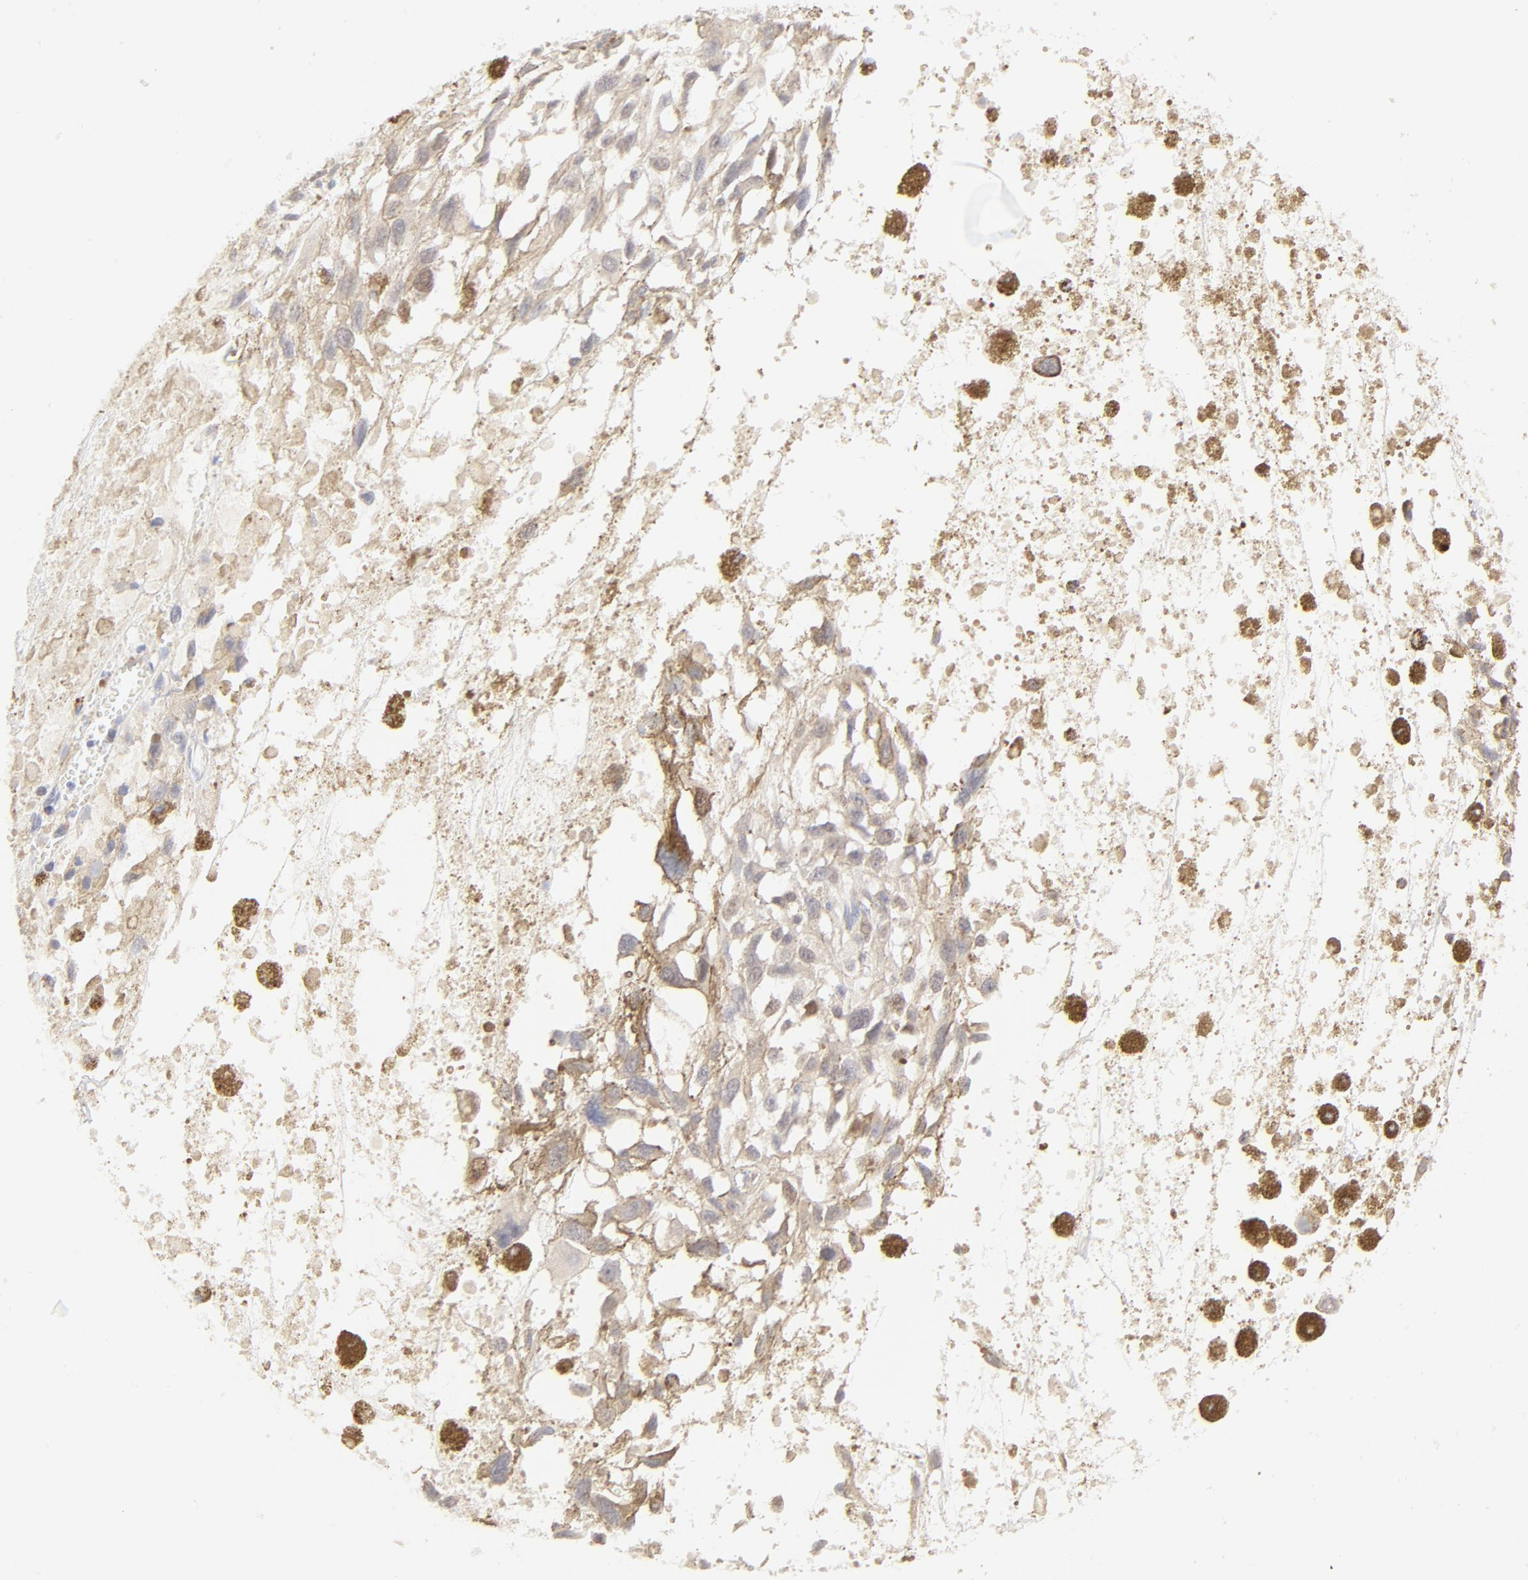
{"staining": {"intensity": "weak", "quantity": "<25%", "location": "cytoplasmic/membranous"}, "tissue": "melanoma", "cell_type": "Tumor cells", "image_type": "cancer", "snomed": [{"axis": "morphology", "description": "Malignant melanoma, Metastatic site"}, {"axis": "topography", "description": "Lymph node"}], "caption": "Protein analysis of melanoma exhibits no significant staining in tumor cells. The staining was performed using DAB to visualize the protein expression in brown, while the nuclei were stained in blue with hematoxylin (Magnification: 20x).", "gene": "NKX2-2", "patient": {"sex": "male", "age": 59}}